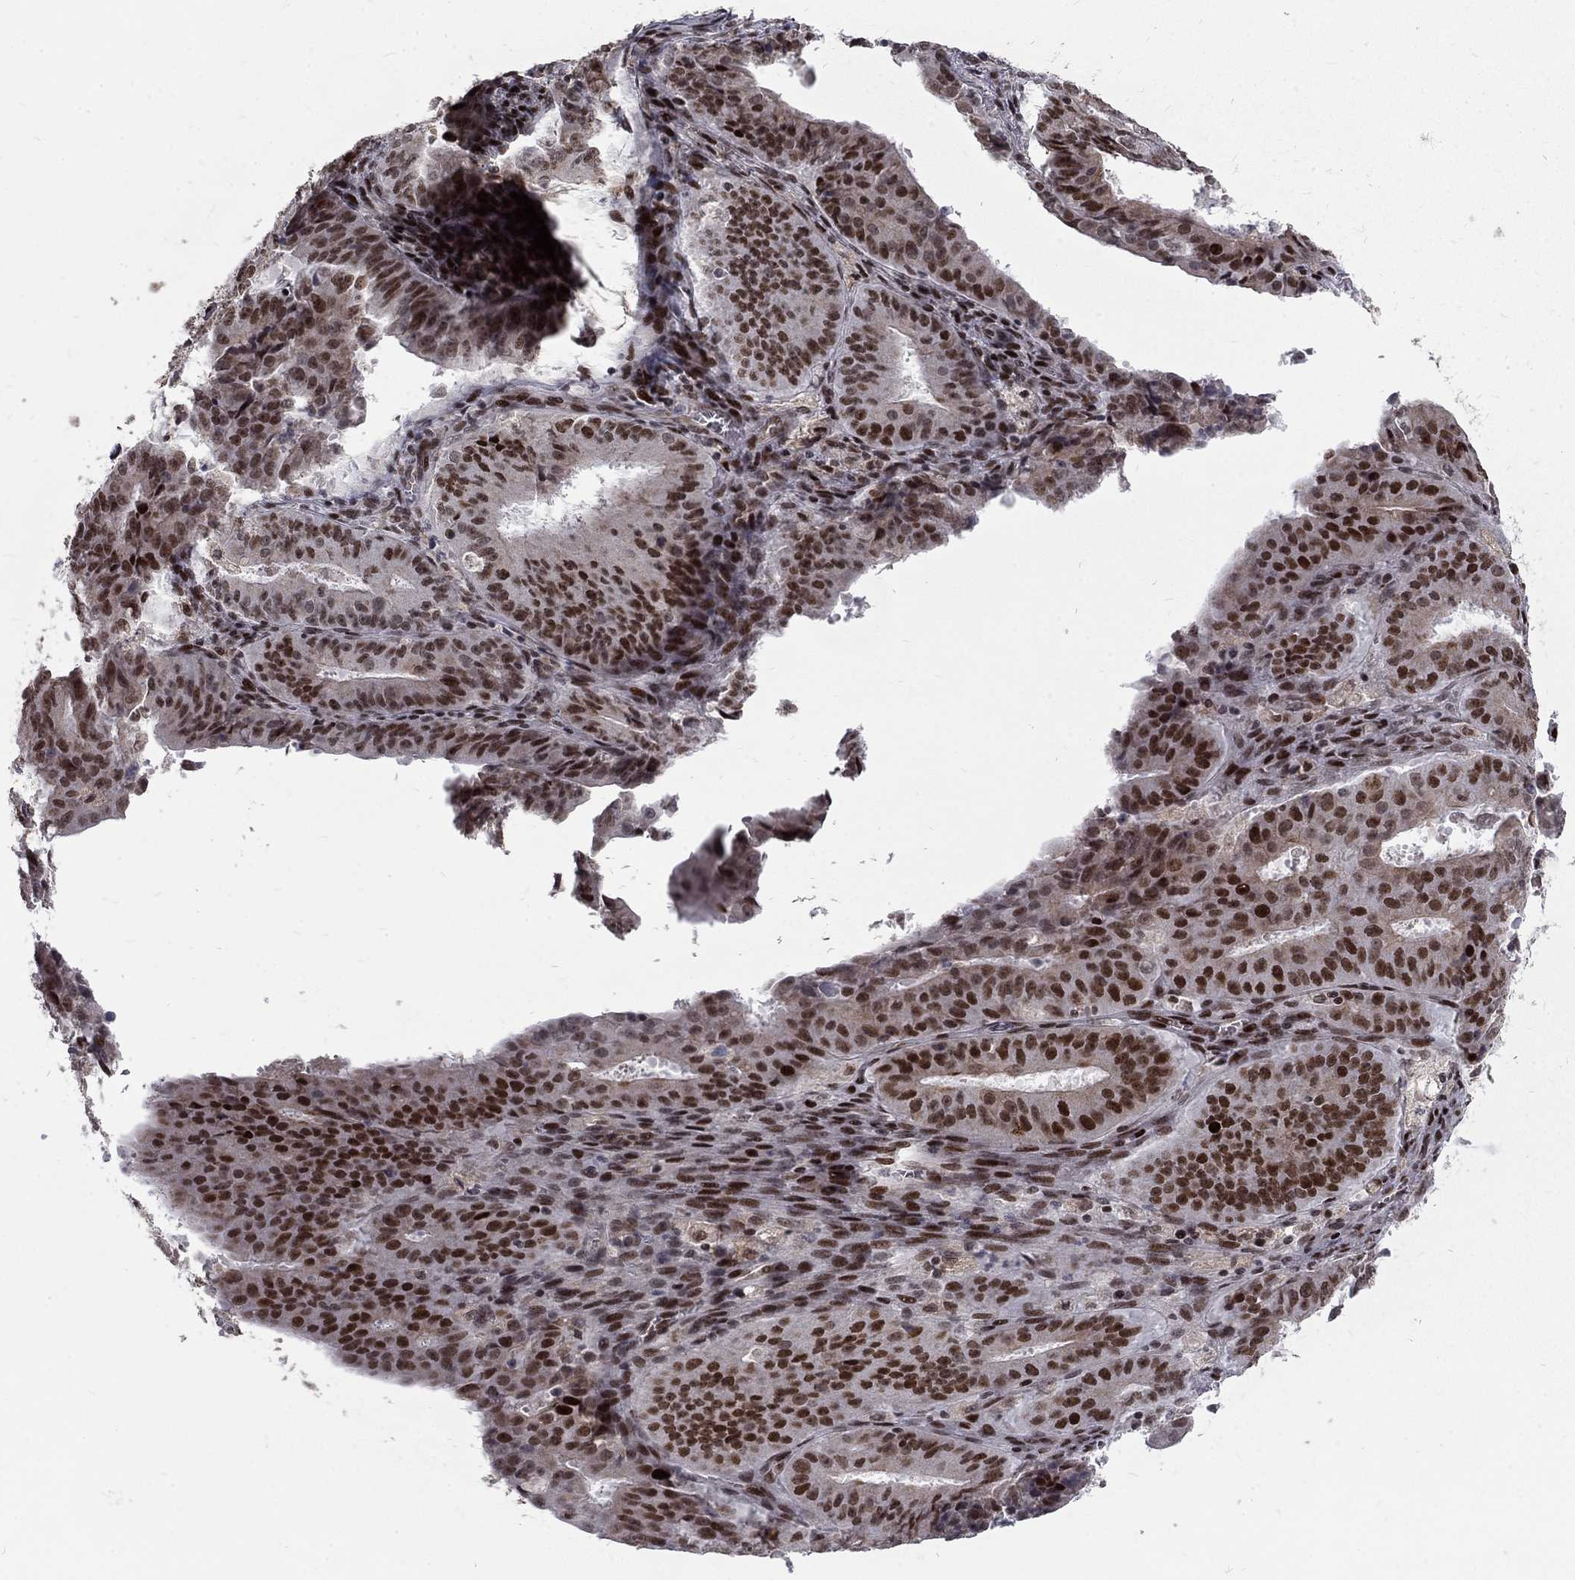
{"staining": {"intensity": "strong", "quantity": "25%-75%", "location": "nuclear"}, "tissue": "ovarian cancer", "cell_type": "Tumor cells", "image_type": "cancer", "snomed": [{"axis": "morphology", "description": "Carcinoma, endometroid"}, {"axis": "topography", "description": "Ovary"}], "caption": "Ovarian cancer (endometroid carcinoma) was stained to show a protein in brown. There is high levels of strong nuclear staining in about 25%-75% of tumor cells.", "gene": "TCEAL1", "patient": {"sex": "female", "age": 42}}